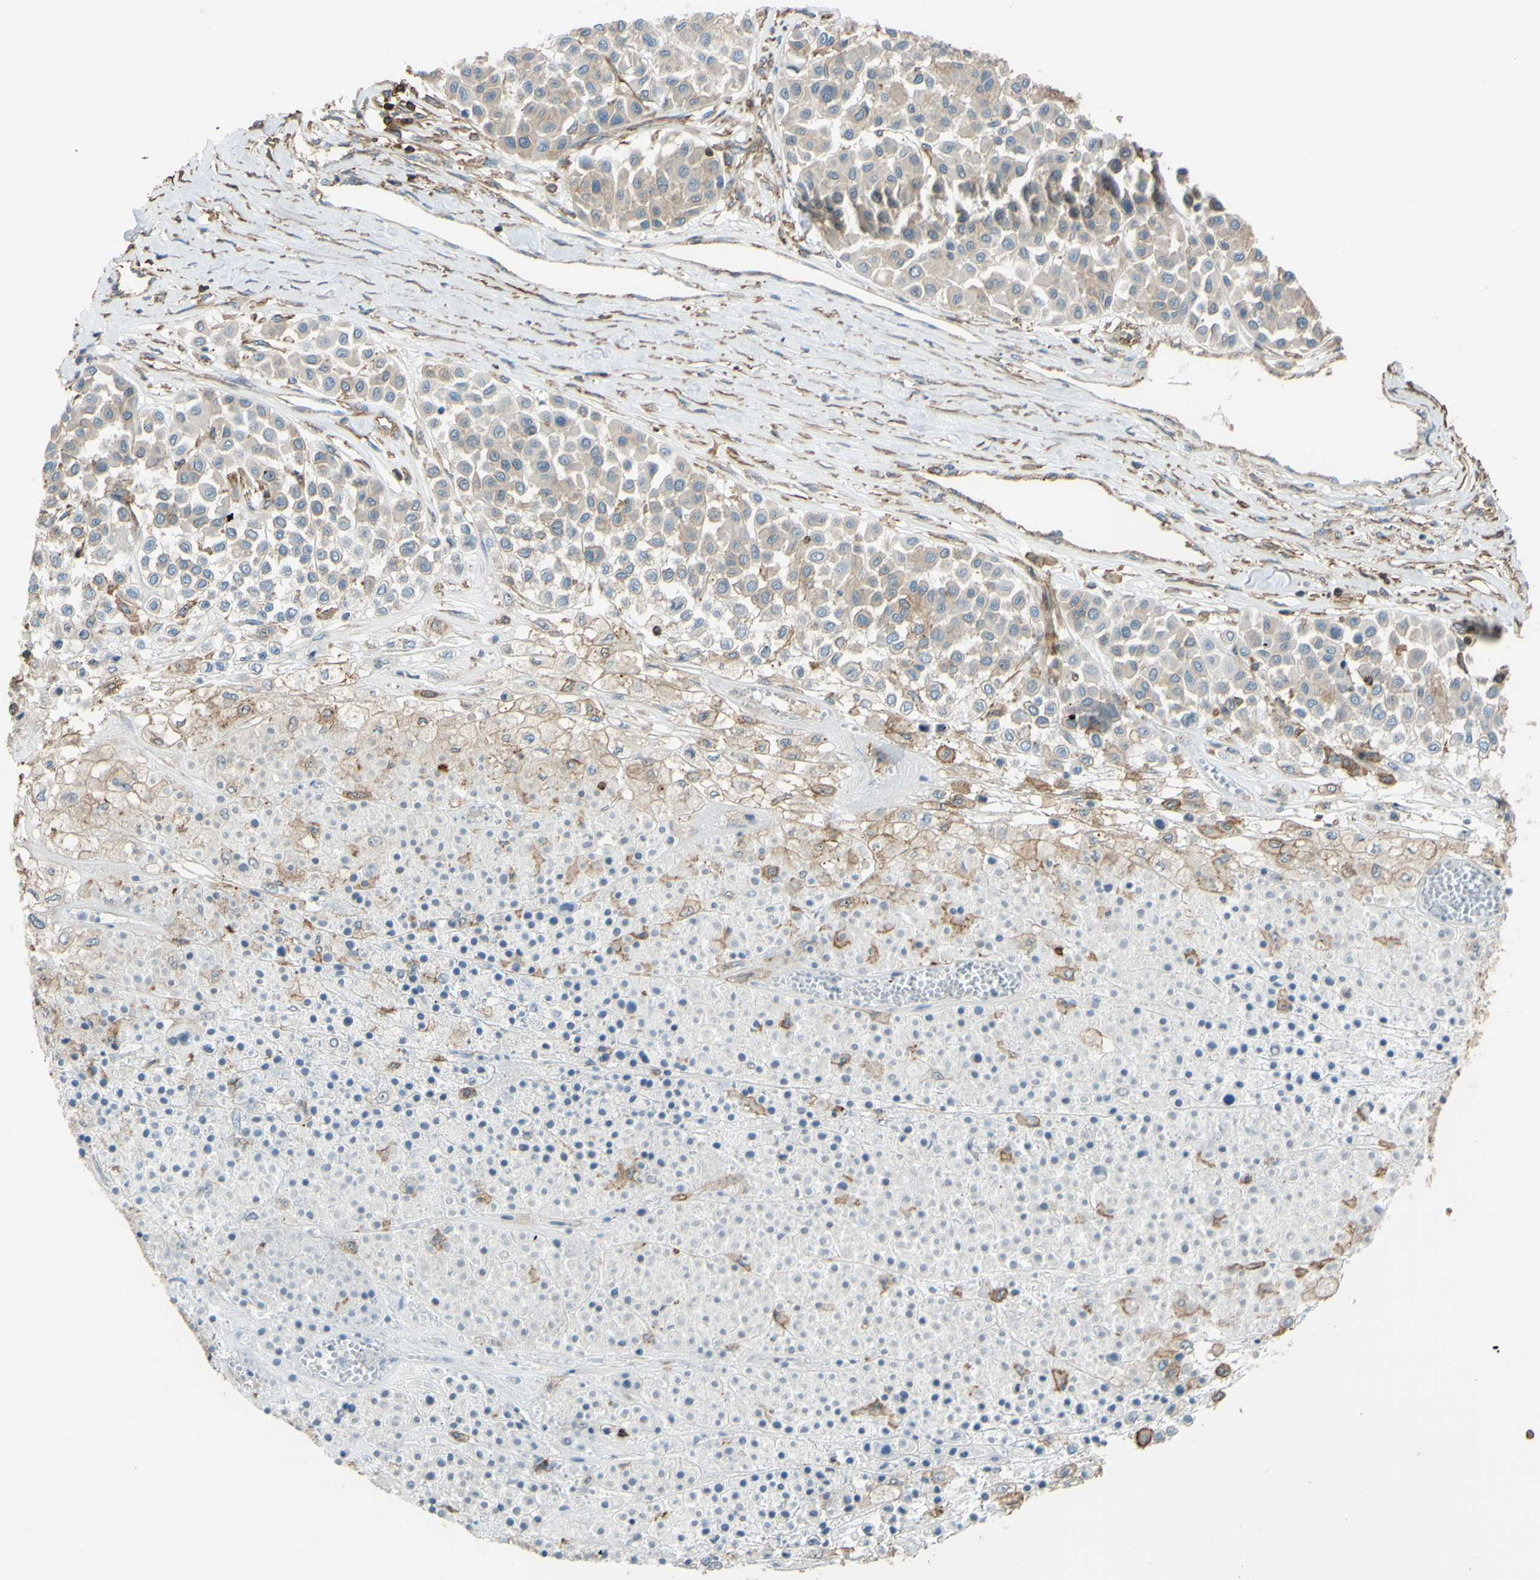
{"staining": {"intensity": "negative", "quantity": "none", "location": "none"}, "tissue": "melanoma", "cell_type": "Tumor cells", "image_type": "cancer", "snomed": [{"axis": "morphology", "description": "Malignant melanoma, Metastatic site"}, {"axis": "topography", "description": "Soft tissue"}], "caption": "An immunohistochemistry image of malignant melanoma (metastatic site) is shown. There is no staining in tumor cells of malignant melanoma (metastatic site).", "gene": "ADD3", "patient": {"sex": "male", "age": 41}}